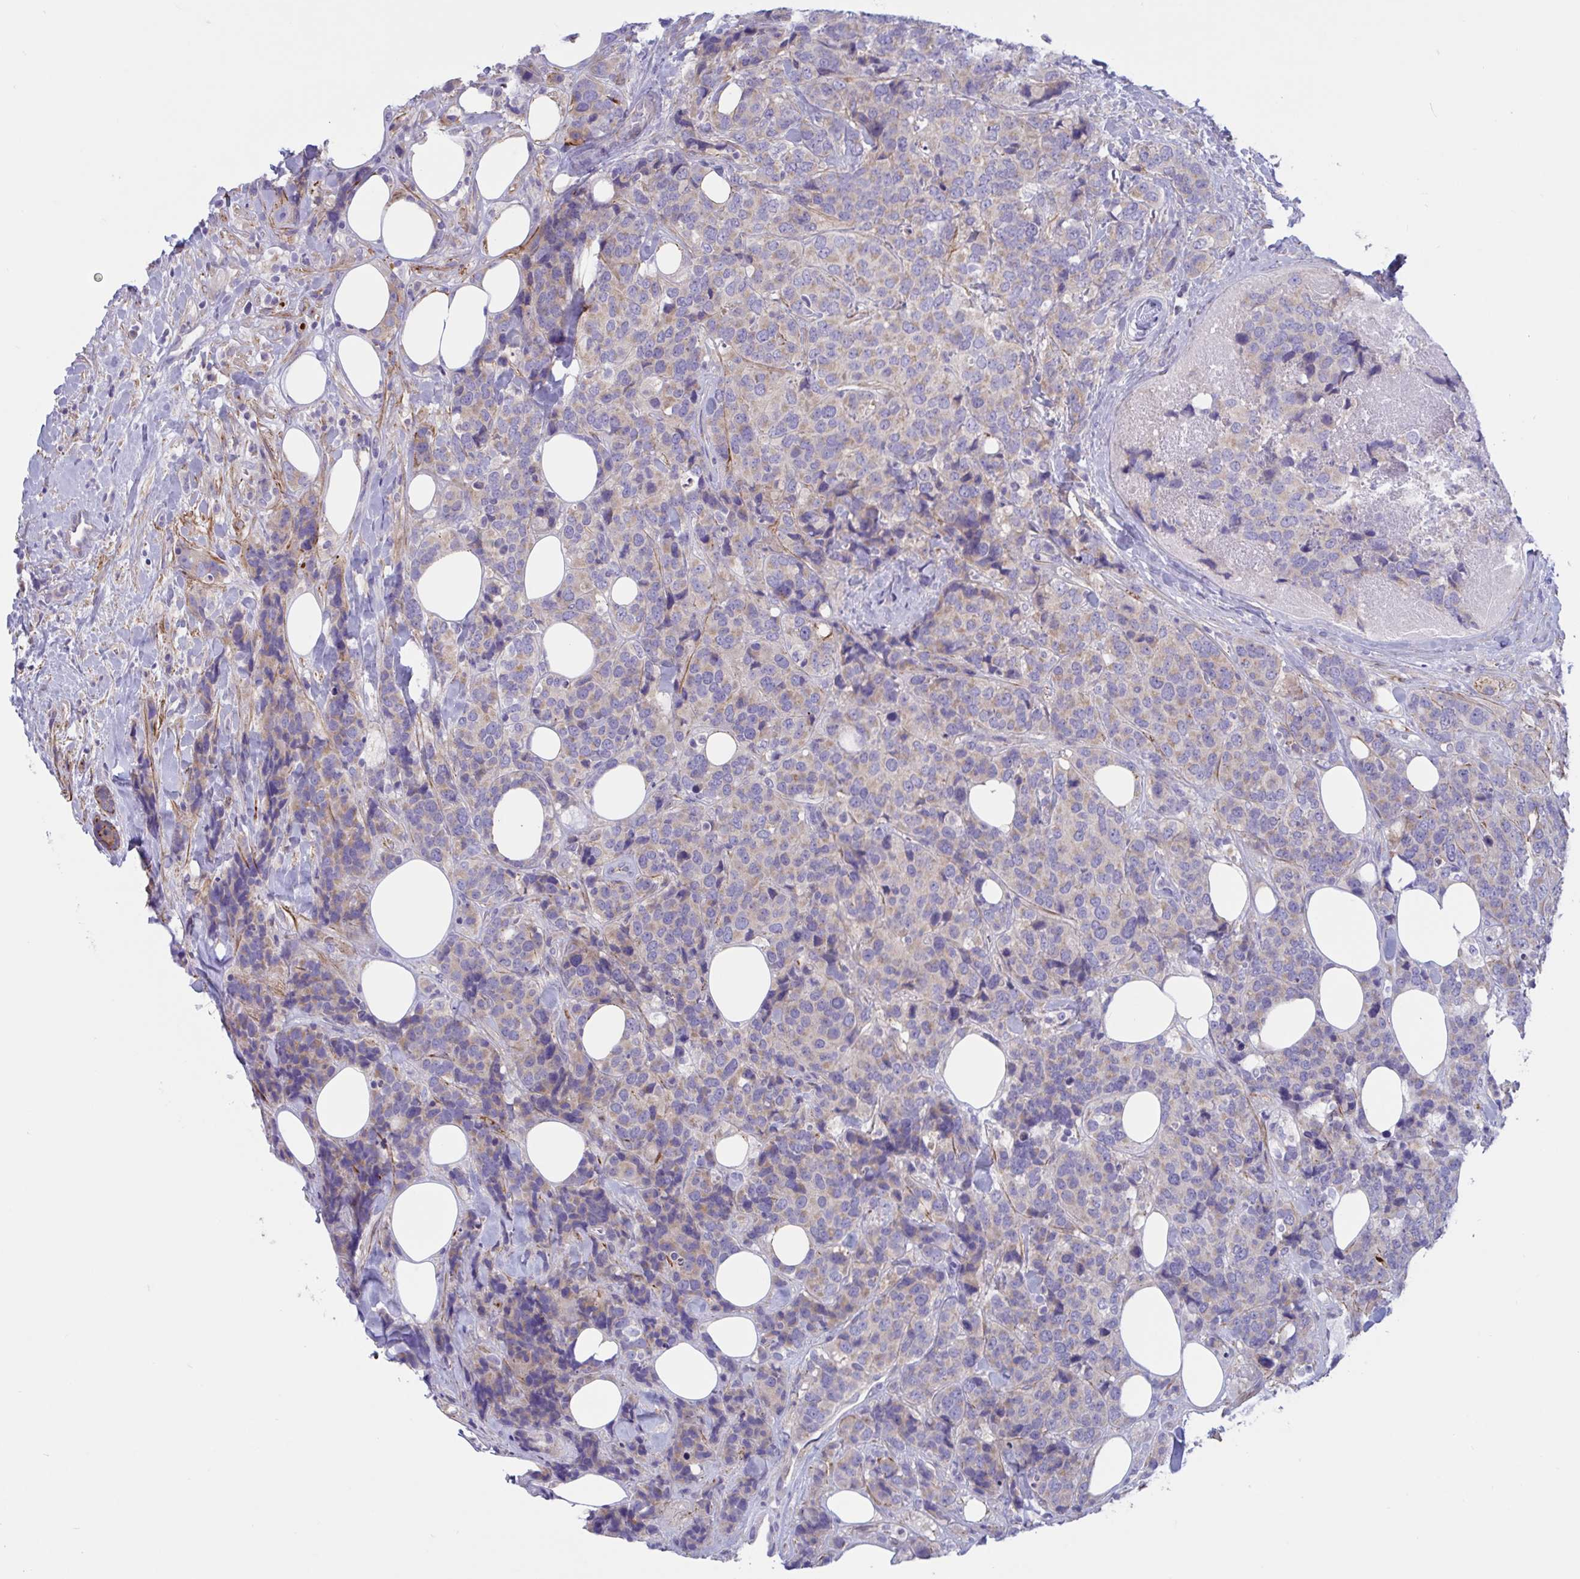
{"staining": {"intensity": "weak", "quantity": "25%-75%", "location": "cytoplasmic/membranous"}, "tissue": "breast cancer", "cell_type": "Tumor cells", "image_type": "cancer", "snomed": [{"axis": "morphology", "description": "Lobular carcinoma"}, {"axis": "topography", "description": "Breast"}], "caption": "High-magnification brightfield microscopy of lobular carcinoma (breast) stained with DAB (3,3'-diaminobenzidine) (brown) and counterstained with hematoxylin (blue). tumor cells exhibit weak cytoplasmic/membranous positivity is seen in approximately25%-75% of cells. The staining was performed using DAB to visualize the protein expression in brown, while the nuclei were stained in blue with hematoxylin (Magnification: 20x).", "gene": "OXLD1", "patient": {"sex": "female", "age": 59}}